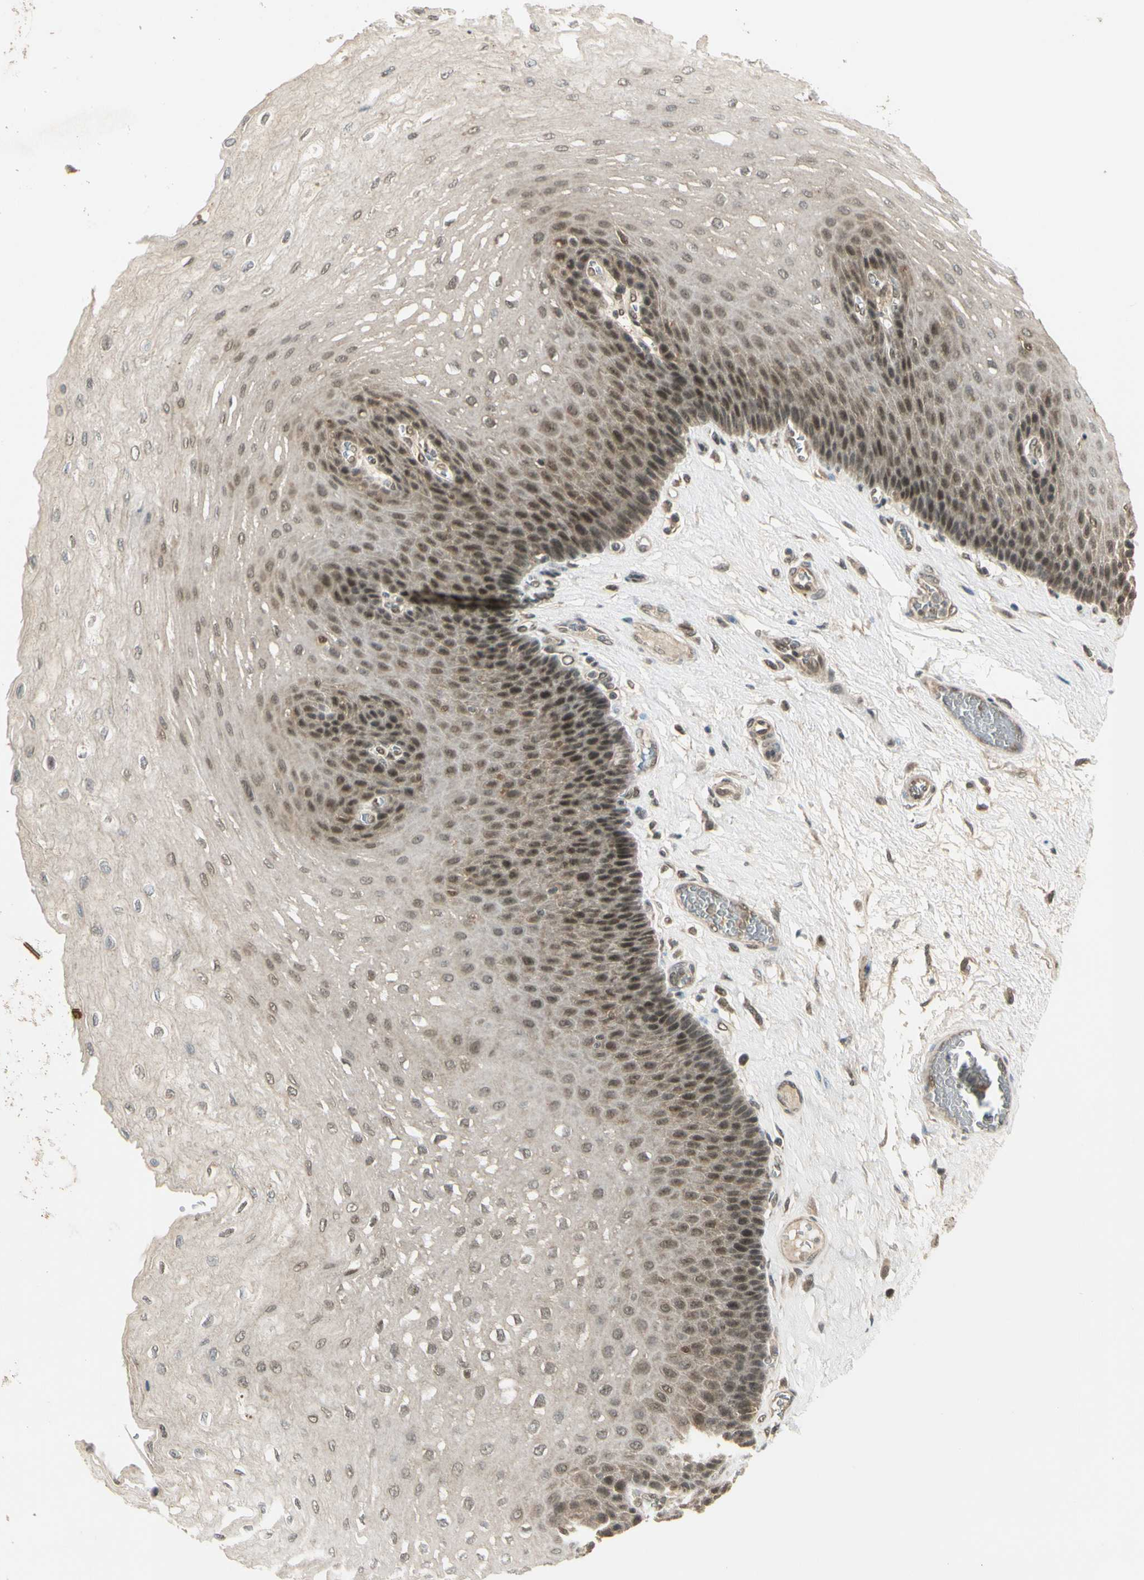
{"staining": {"intensity": "moderate", "quantity": ">75%", "location": "cytoplasmic/membranous,nuclear"}, "tissue": "esophagus", "cell_type": "Squamous epithelial cells", "image_type": "normal", "snomed": [{"axis": "morphology", "description": "Normal tissue, NOS"}, {"axis": "topography", "description": "Esophagus"}], "caption": "IHC (DAB (3,3'-diaminobenzidine)) staining of unremarkable esophagus shows moderate cytoplasmic/membranous,nuclear protein expression in about >75% of squamous epithelial cells. The staining was performed using DAB to visualize the protein expression in brown, while the nuclei were stained in blue with hematoxylin (Magnification: 20x).", "gene": "ZNF135", "patient": {"sex": "female", "age": 72}}